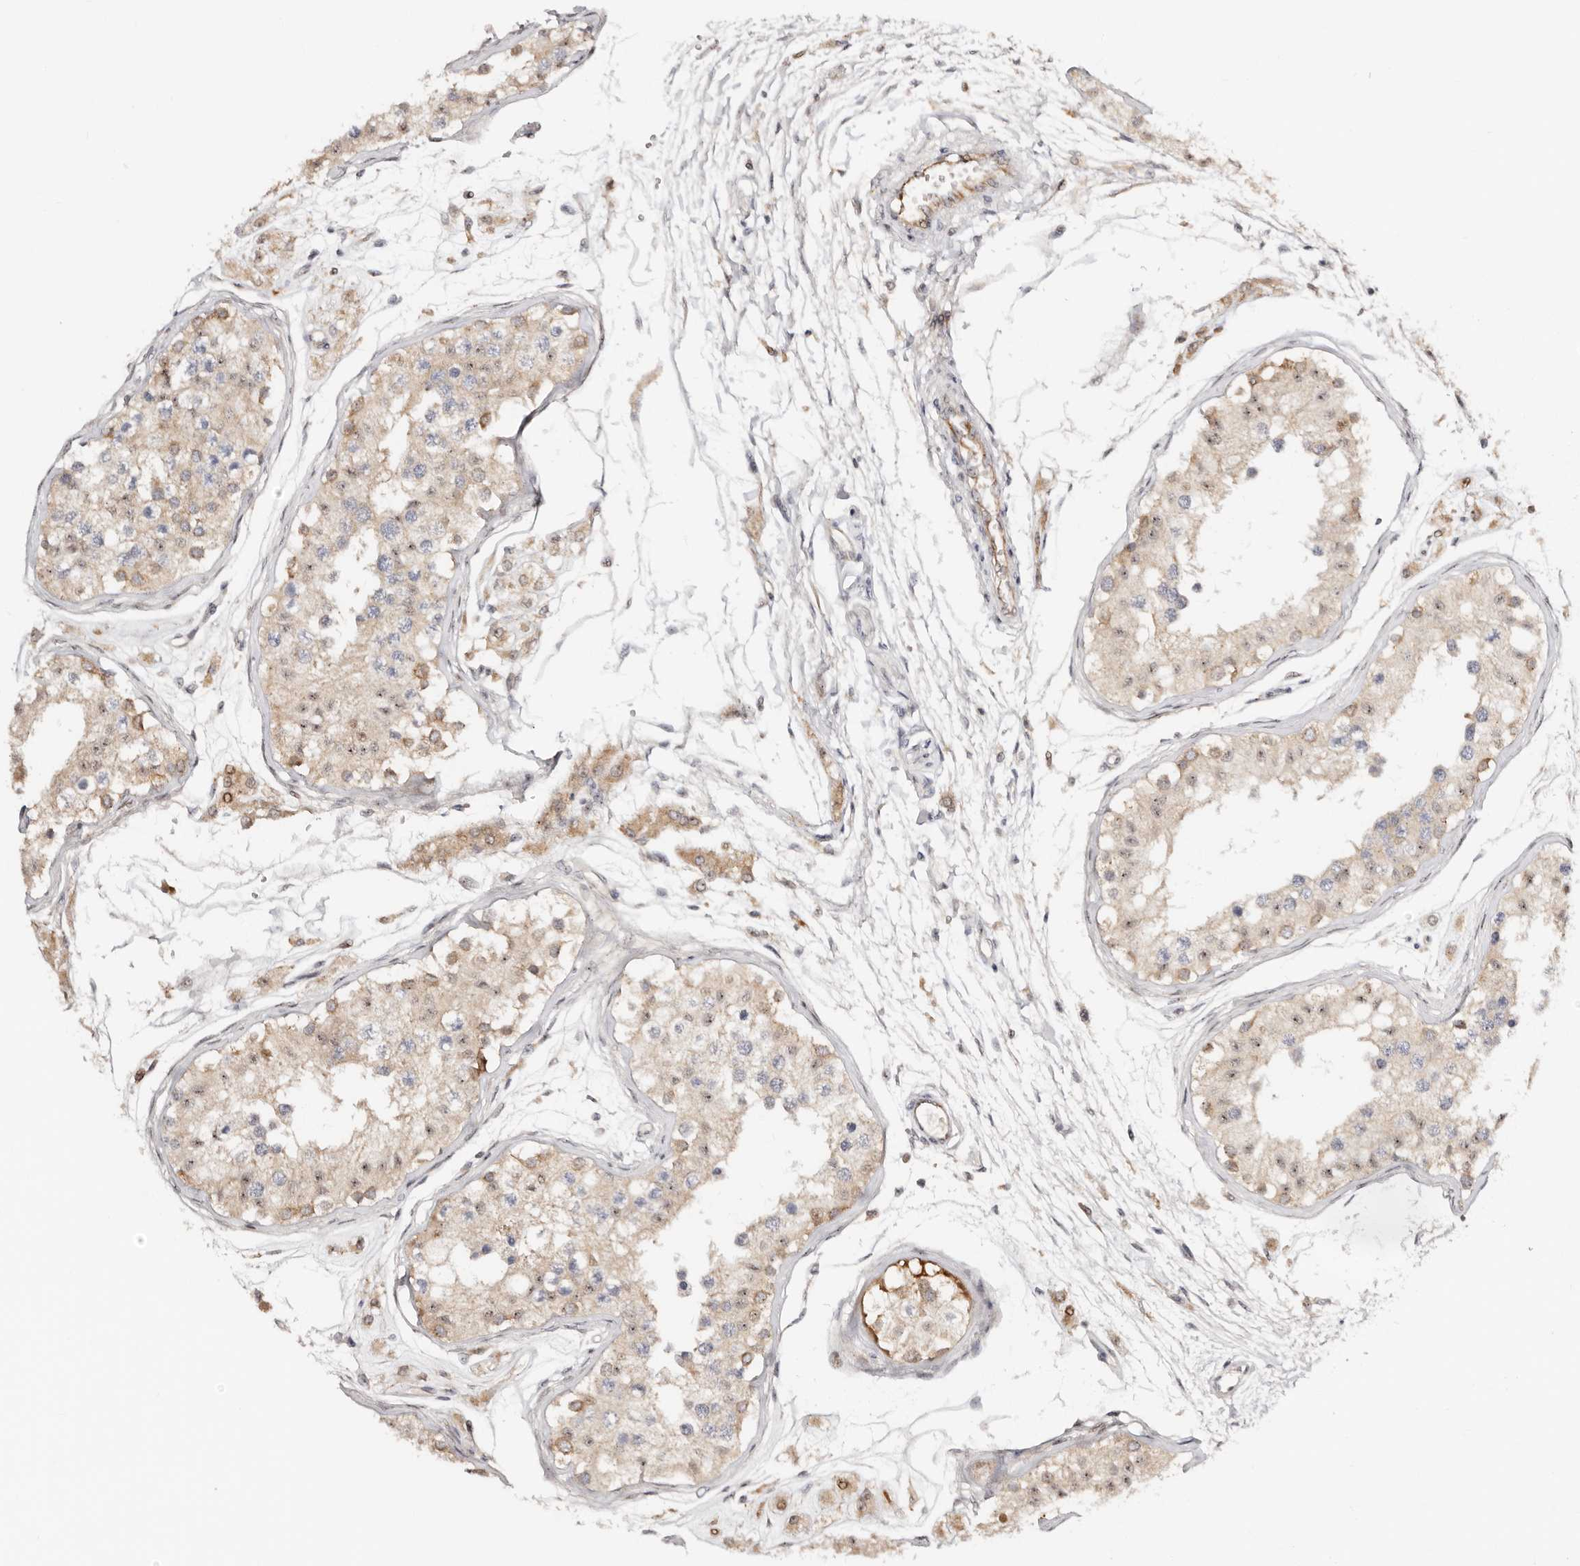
{"staining": {"intensity": "moderate", "quantity": "25%-75%", "location": "cytoplasmic/membranous,nuclear"}, "tissue": "testis", "cell_type": "Cells in seminiferous ducts", "image_type": "normal", "snomed": [{"axis": "morphology", "description": "Normal tissue, NOS"}, {"axis": "morphology", "description": "Adenocarcinoma, metastatic, NOS"}, {"axis": "topography", "description": "Testis"}], "caption": "Testis stained with DAB immunohistochemistry shows medium levels of moderate cytoplasmic/membranous,nuclear expression in about 25%-75% of cells in seminiferous ducts. The staining was performed using DAB (3,3'-diaminobenzidine), with brown indicating positive protein expression. Nuclei are stained blue with hematoxylin.", "gene": "ODF2L", "patient": {"sex": "male", "age": 26}}